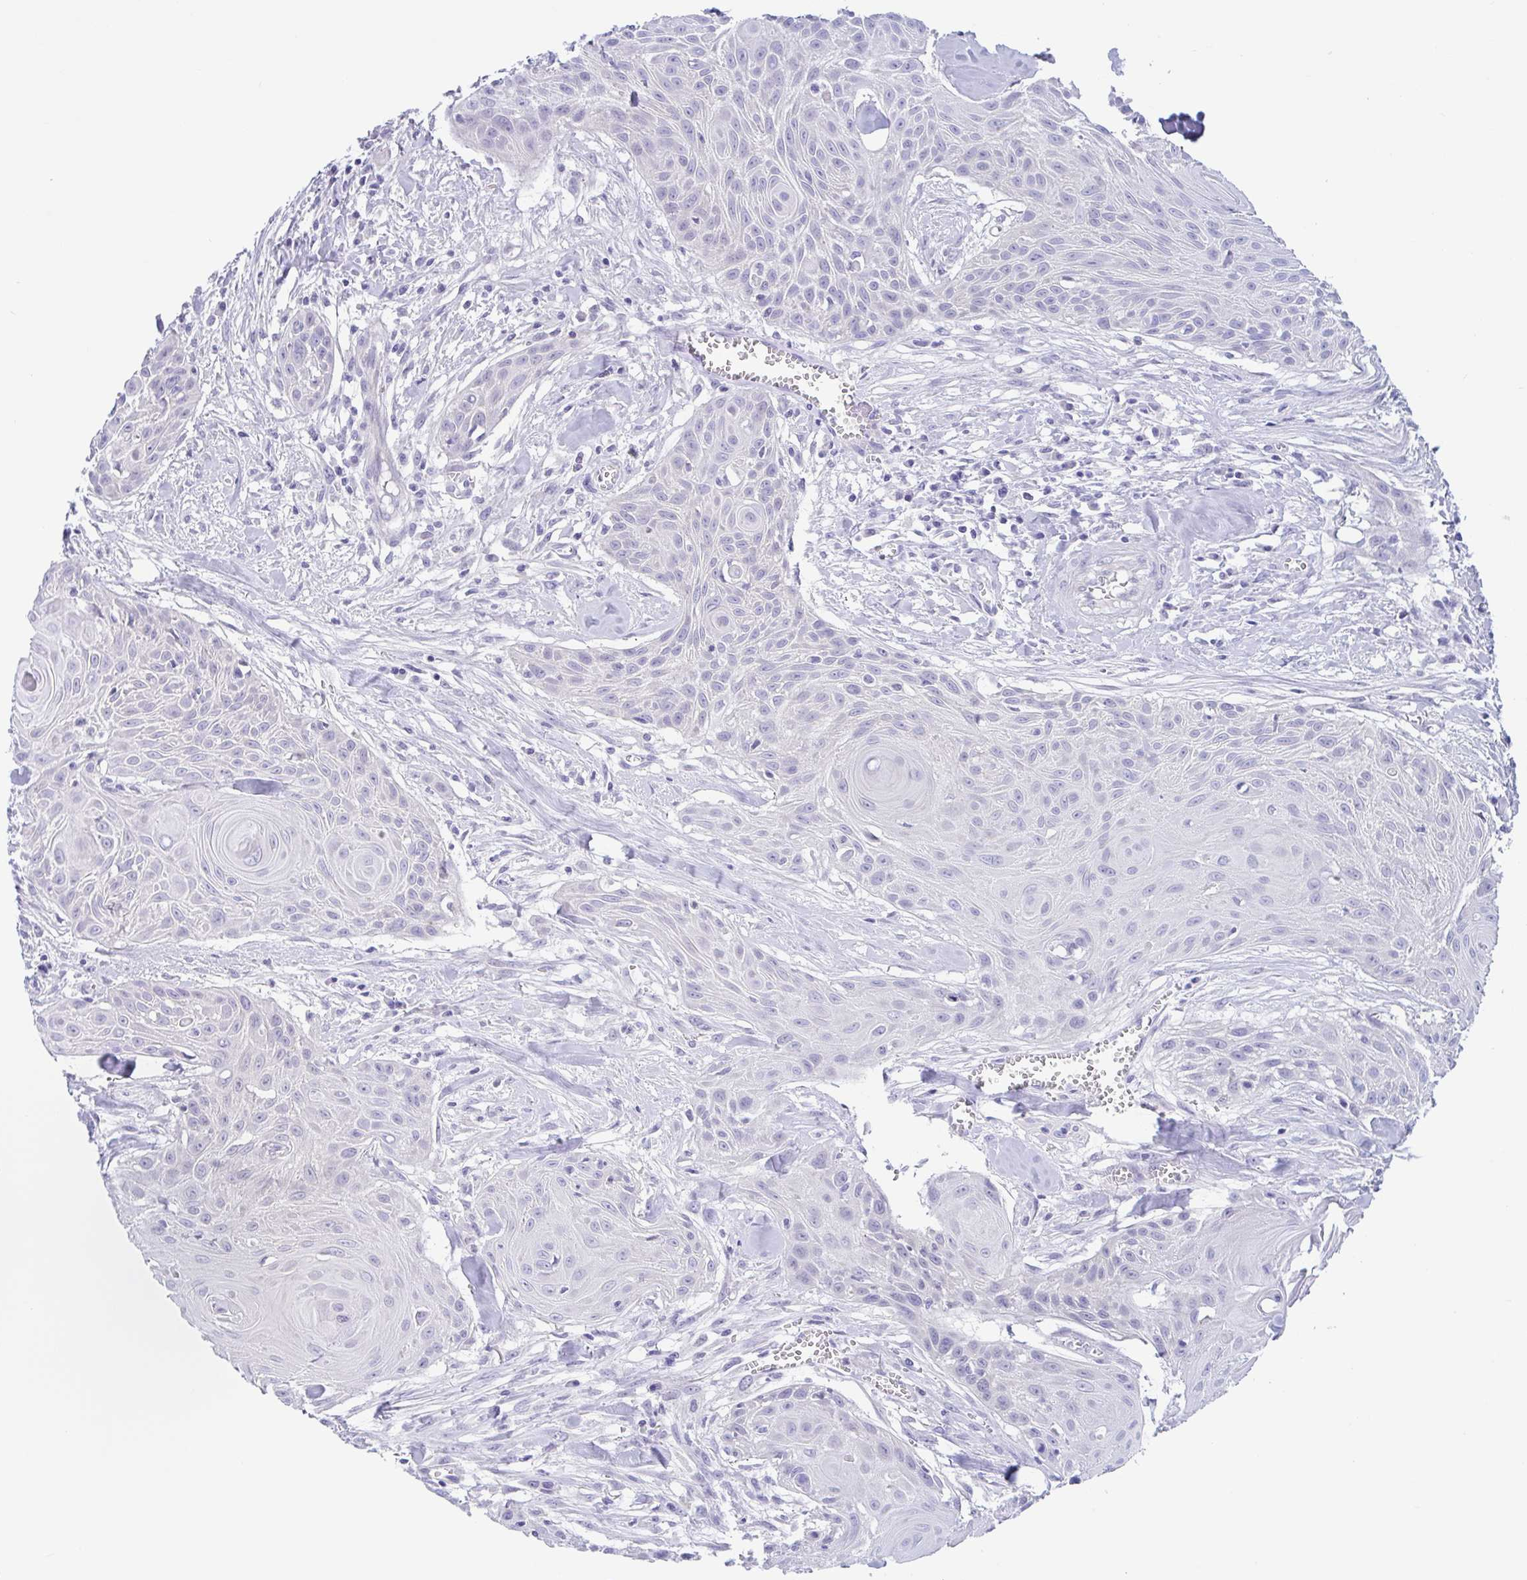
{"staining": {"intensity": "negative", "quantity": "none", "location": "none"}, "tissue": "head and neck cancer", "cell_type": "Tumor cells", "image_type": "cancer", "snomed": [{"axis": "morphology", "description": "Squamous cell carcinoma, NOS"}, {"axis": "topography", "description": "Lymph node"}, {"axis": "topography", "description": "Salivary gland"}, {"axis": "topography", "description": "Head-Neck"}], "caption": "Histopathology image shows no protein positivity in tumor cells of squamous cell carcinoma (head and neck) tissue.", "gene": "OR6N2", "patient": {"sex": "female", "age": 74}}